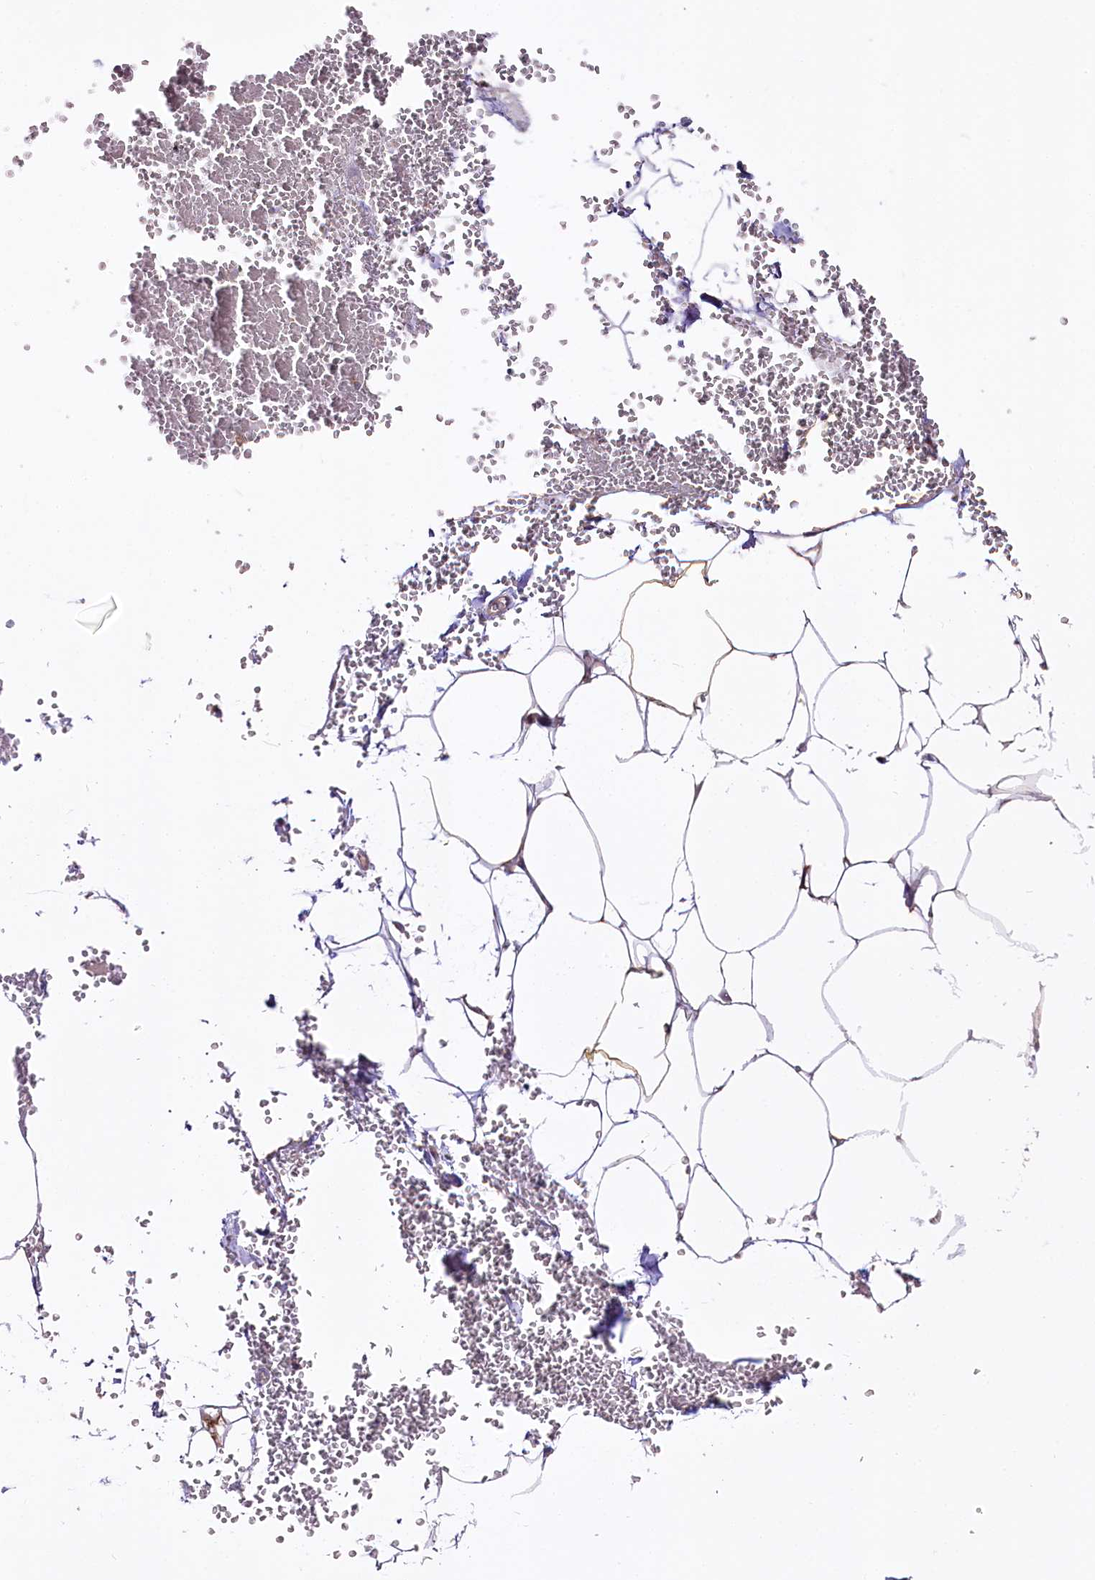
{"staining": {"intensity": "negative", "quantity": "none", "location": "none"}, "tissue": "adipose tissue", "cell_type": "Adipocytes", "image_type": "normal", "snomed": [{"axis": "morphology", "description": "Normal tissue, NOS"}, {"axis": "topography", "description": "Gallbladder"}, {"axis": "topography", "description": "Peripheral nerve tissue"}], "caption": "Human adipose tissue stained for a protein using IHC reveals no staining in adipocytes.", "gene": "ZNF226", "patient": {"sex": "male", "age": 38}}